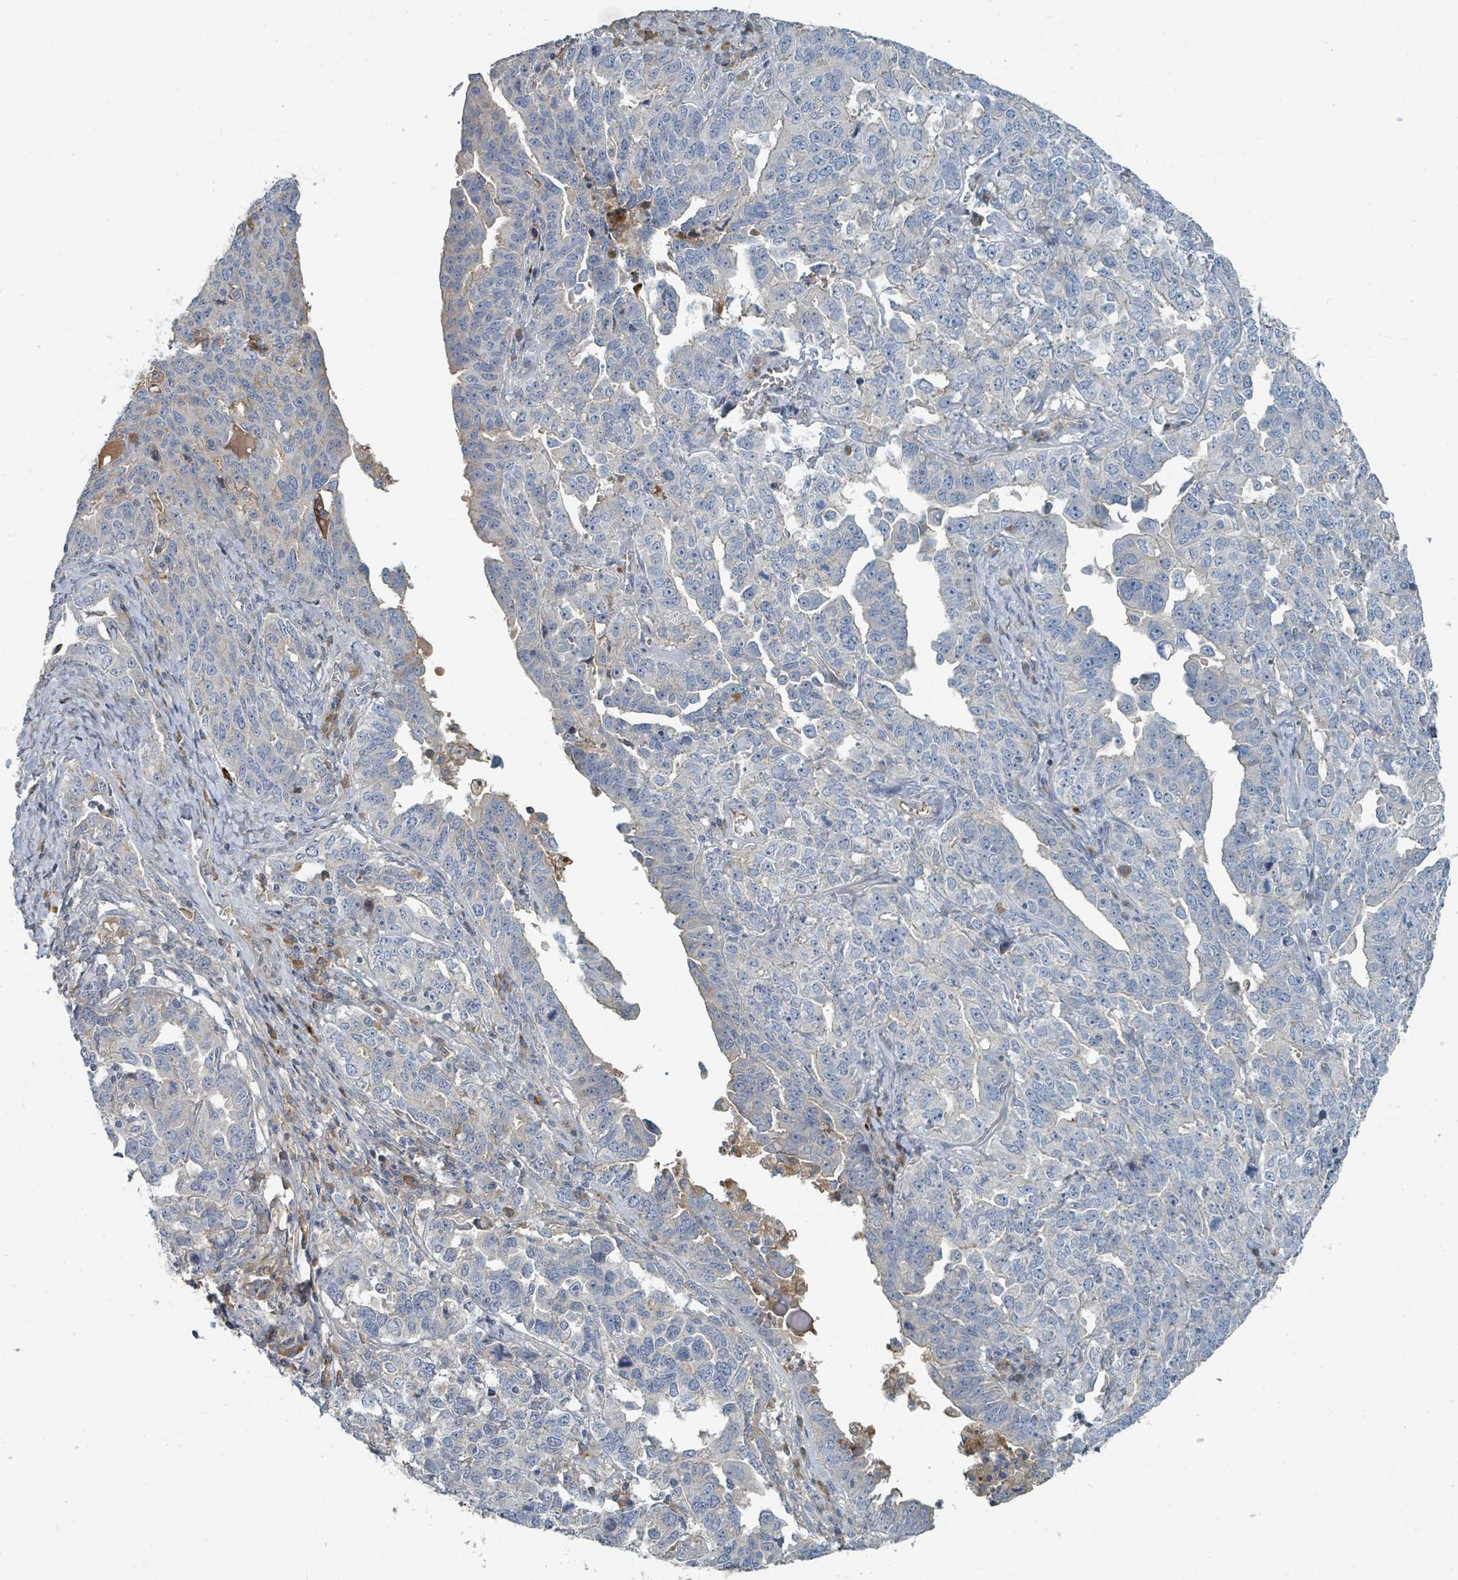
{"staining": {"intensity": "negative", "quantity": "none", "location": "none"}, "tissue": "ovarian cancer", "cell_type": "Tumor cells", "image_type": "cancer", "snomed": [{"axis": "morphology", "description": "Carcinoma, endometroid"}, {"axis": "topography", "description": "Ovary"}], "caption": "DAB (3,3'-diaminobenzidine) immunohistochemical staining of human ovarian endometroid carcinoma exhibits no significant positivity in tumor cells.", "gene": "SLC44A5", "patient": {"sex": "female", "age": 62}}